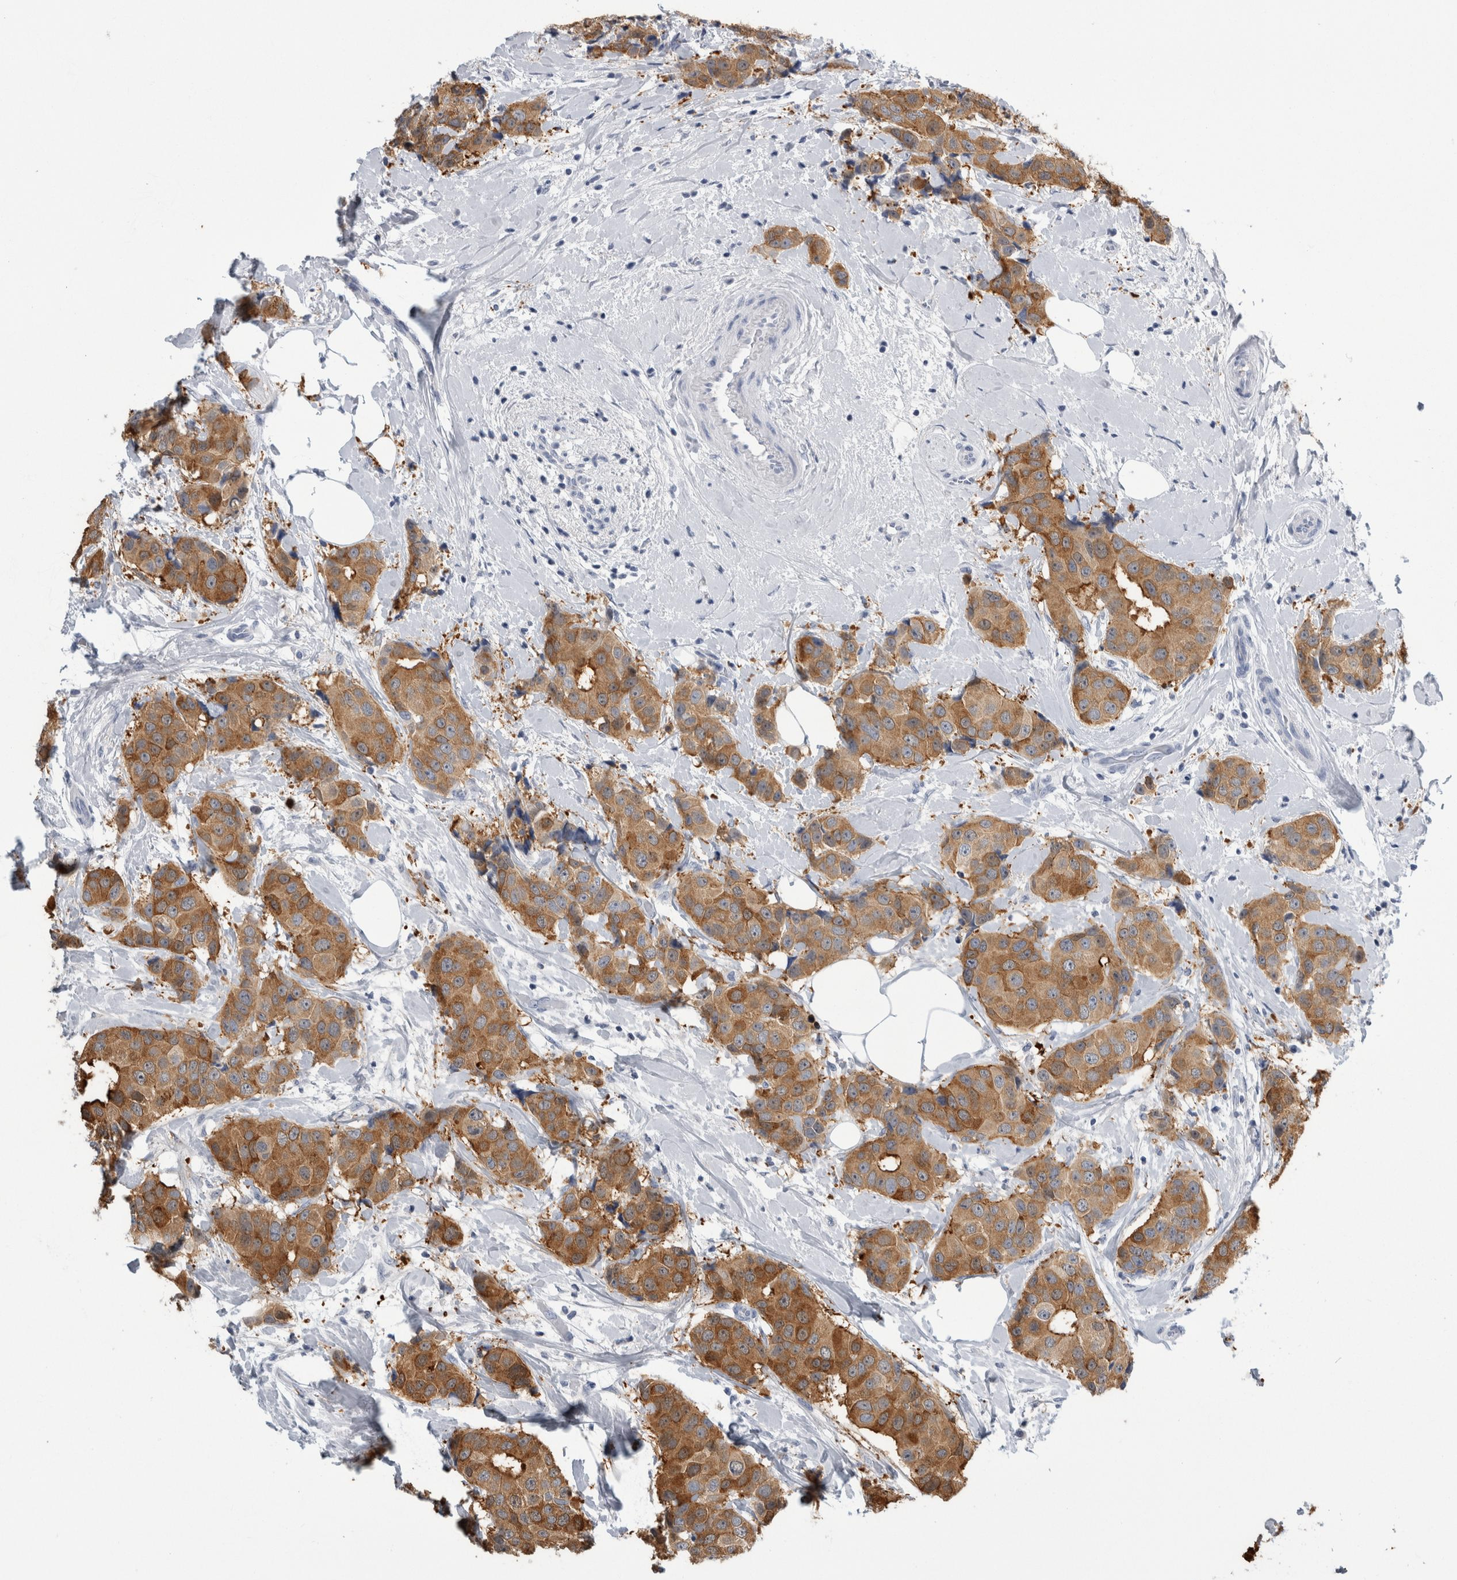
{"staining": {"intensity": "moderate", "quantity": ">75%", "location": "cytoplasmic/membranous"}, "tissue": "breast cancer", "cell_type": "Tumor cells", "image_type": "cancer", "snomed": [{"axis": "morphology", "description": "Normal tissue, NOS"}, {"axis": "morphology", "description": "Duct carcinoma"}, {"axis": "topography", "description": "Breast"}], "caption": "Immunohistochemistry photomicrograph of human breast cancer (invasive ductal carcinoma) stained for a protein (brown), which shows medium levels of moderate cytoplasmic/membranous expression in approximately >75% of tumor cells.", "gene": "ANKFY1", "patient": {"sex": "female", "age": 39}}